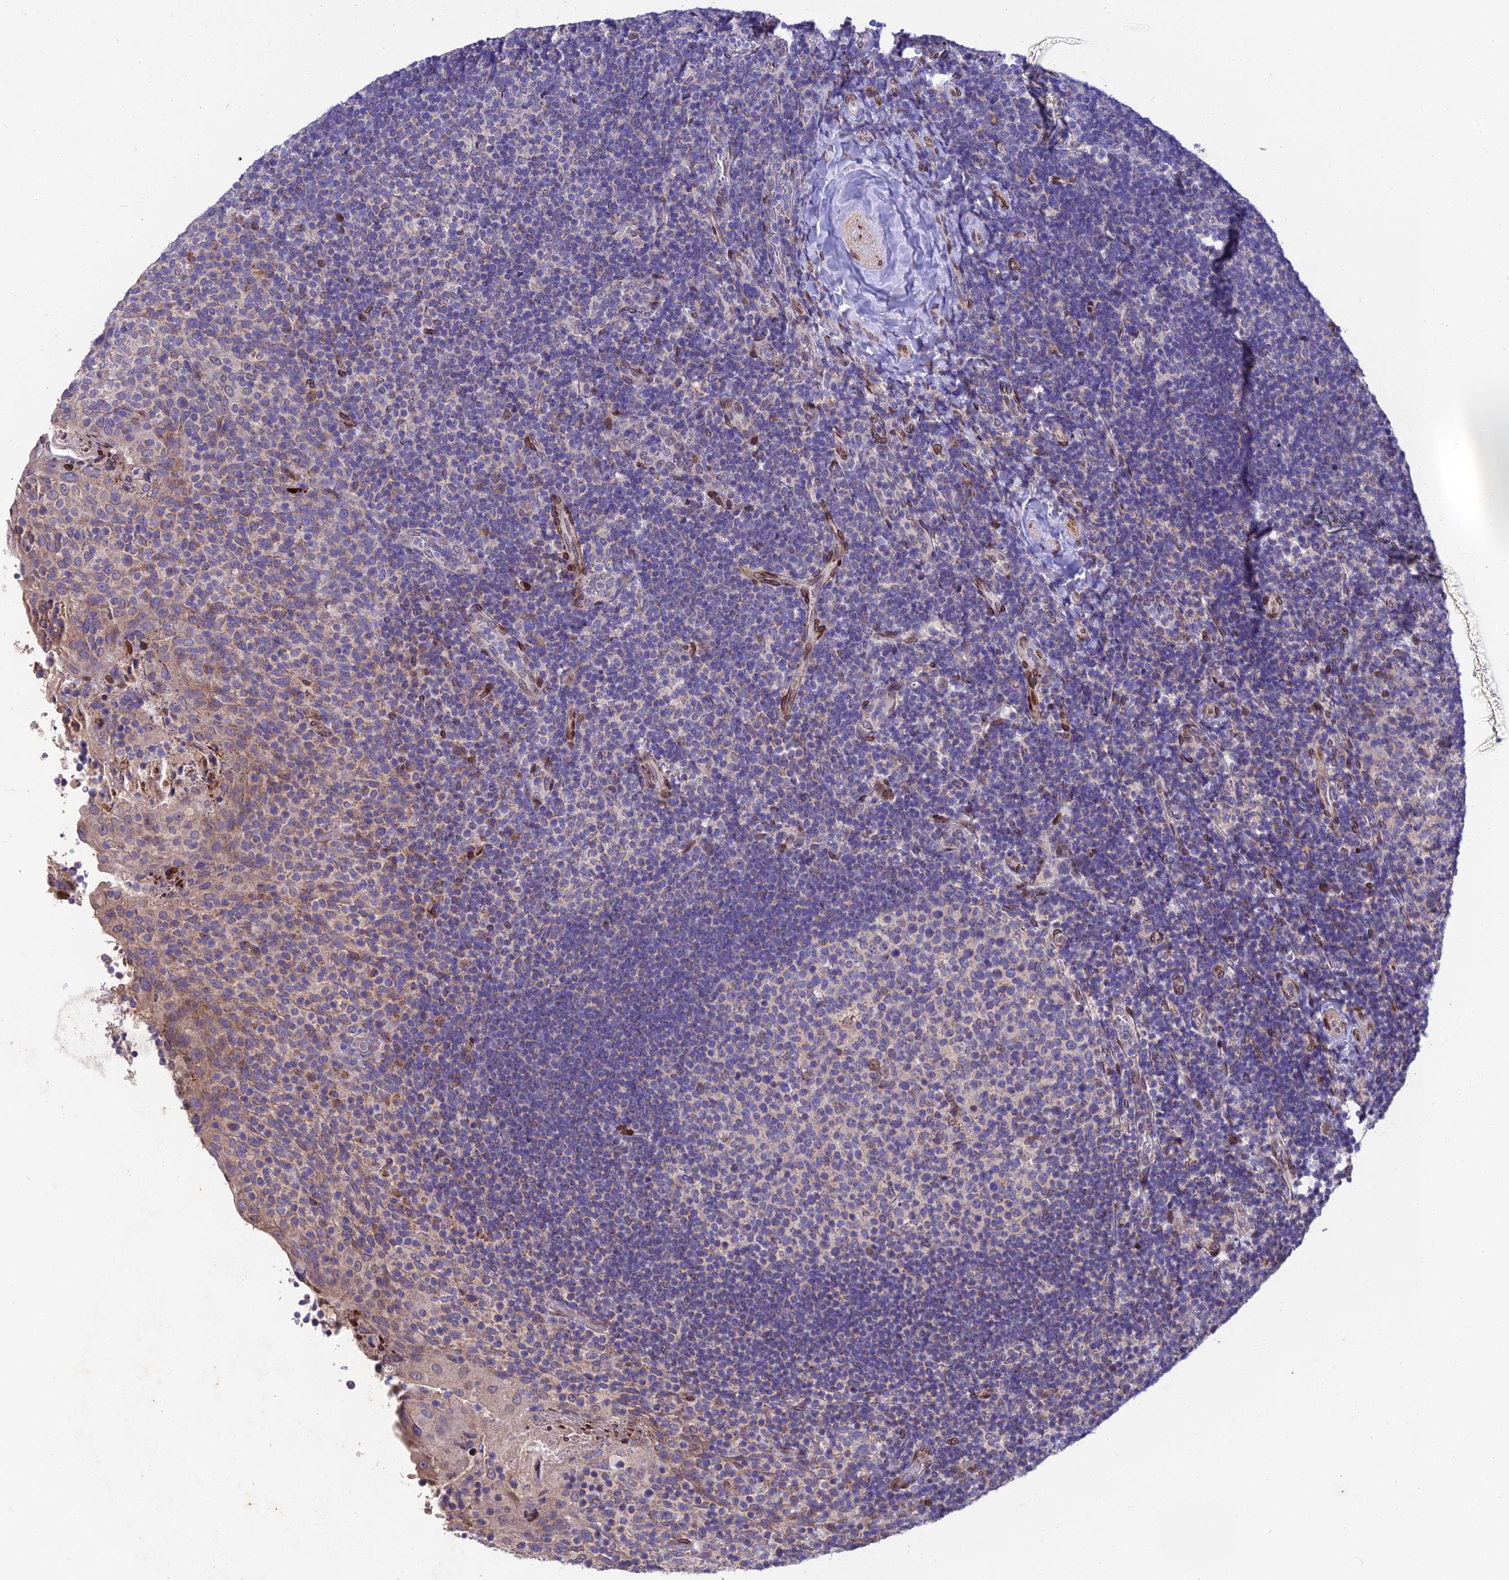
{"staining": {"intensity": "negative", "quantity": "none", "location": "none"}, "tissue": "tonsil", "cell_type": "Germinal center cells", "image_type": "normal", "snomed": [{"axis": "morphology", "description": "Normal tissue, NOS"}, {"axis": "topography", "description": "Tonsil"}], "caption": "Immunohistochemistry (IHC) photomicrograph of benign tonsil: human tonsil stained with DAB (3,3'-diaminobenzidine) displays no significant protein staining in germinal center cells.", "gene": "MGAT2", "patient": {"sex": "female", "age": 10}}